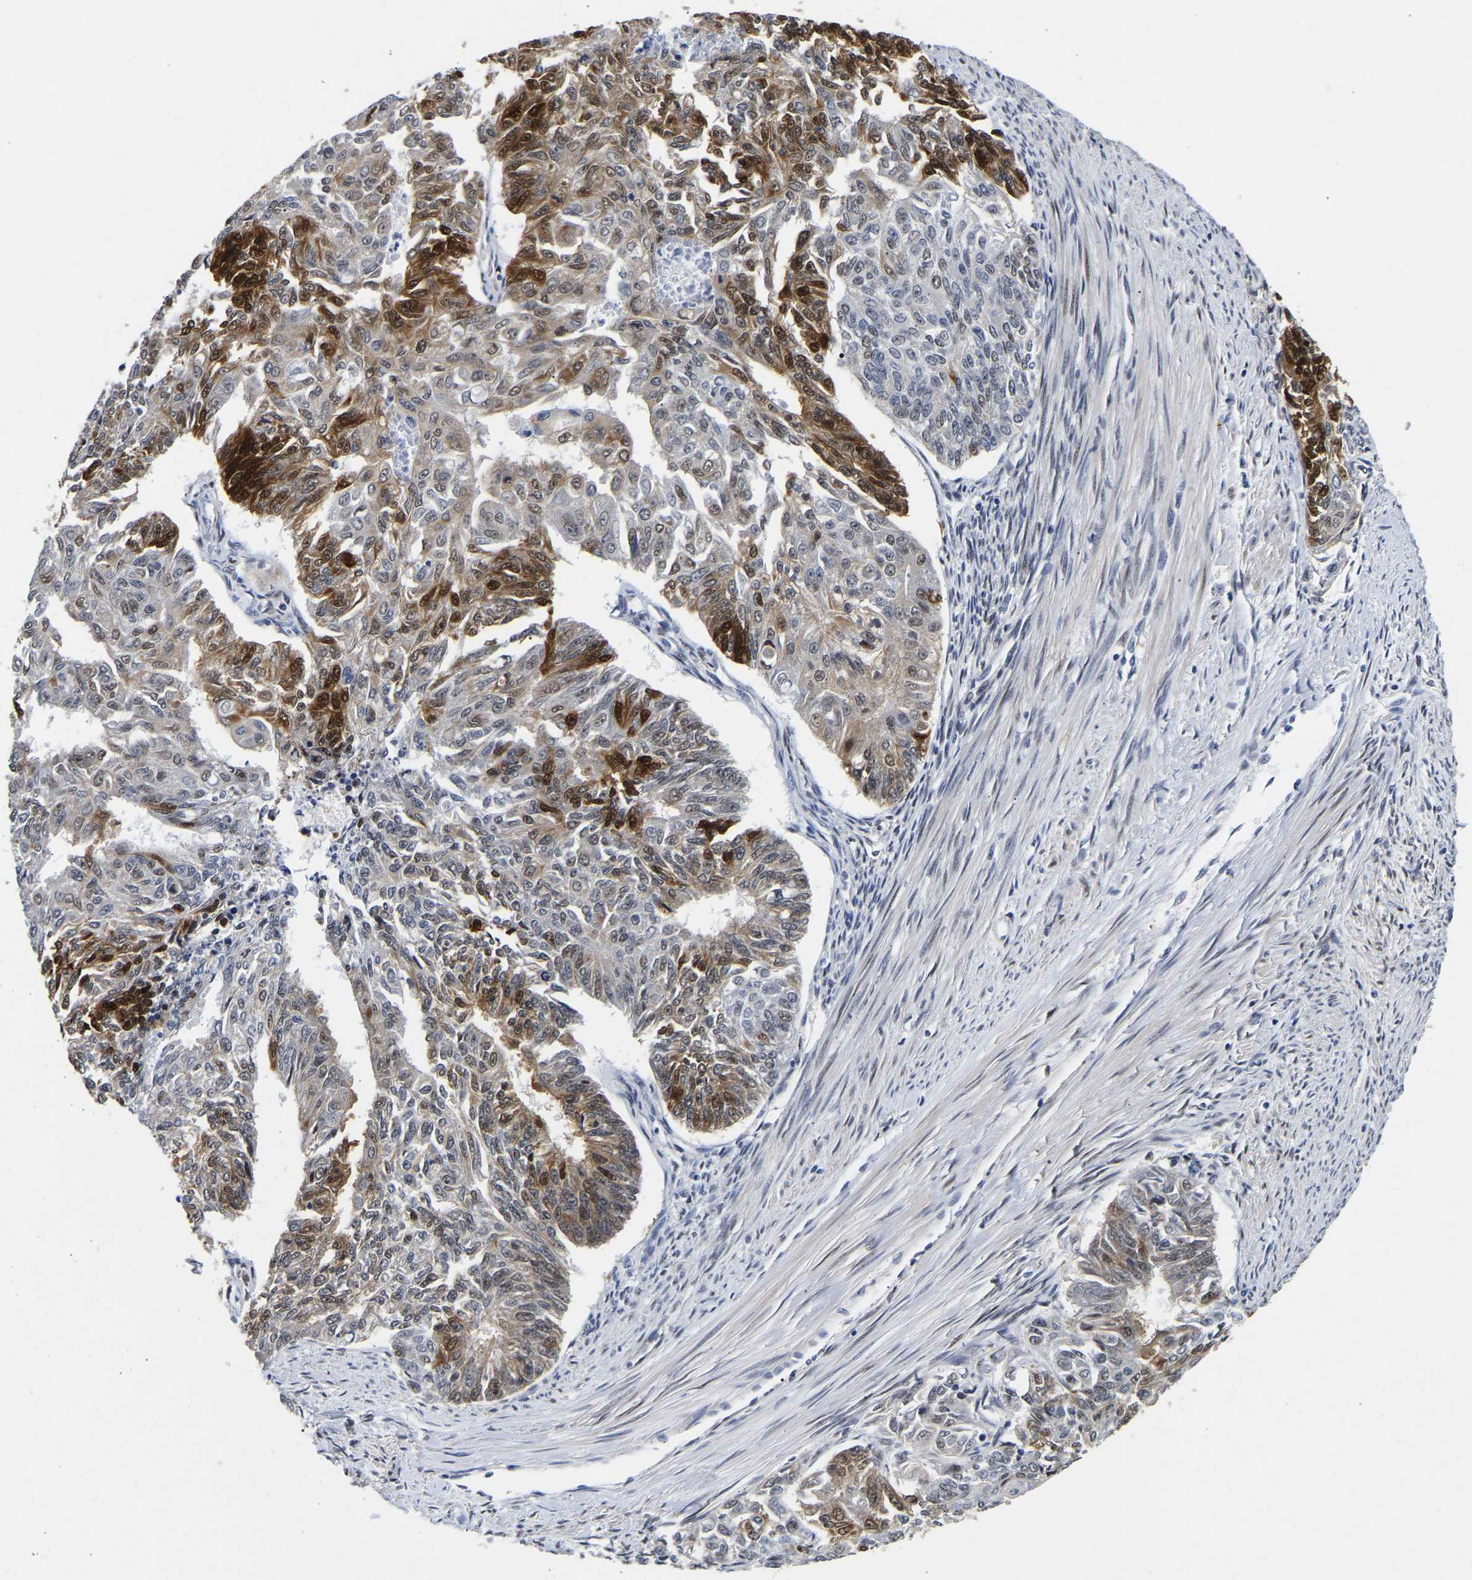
{"staining": {"intensity": "strong", "quantity": "<25%", "location": "cytoplasmic/membranous,nuclear"}, "tissue": "endometrial cancer", "cell_type": "Tumor cells", "image_type": "cancer", "snomed": [{"axis": "morphology", "description": "Adenocarcinoma, NOS"}, {"axis": "topography", "description": "Endometrium"}], "caption": "A brown stain highlights strong cytoplasmic/membranous and nuclear expression of a protein in endometrial cancer (adenocarcinoma) tumor cells.", "gene": "CCDC6", "patient": {"sex": "female", "age": 32}}